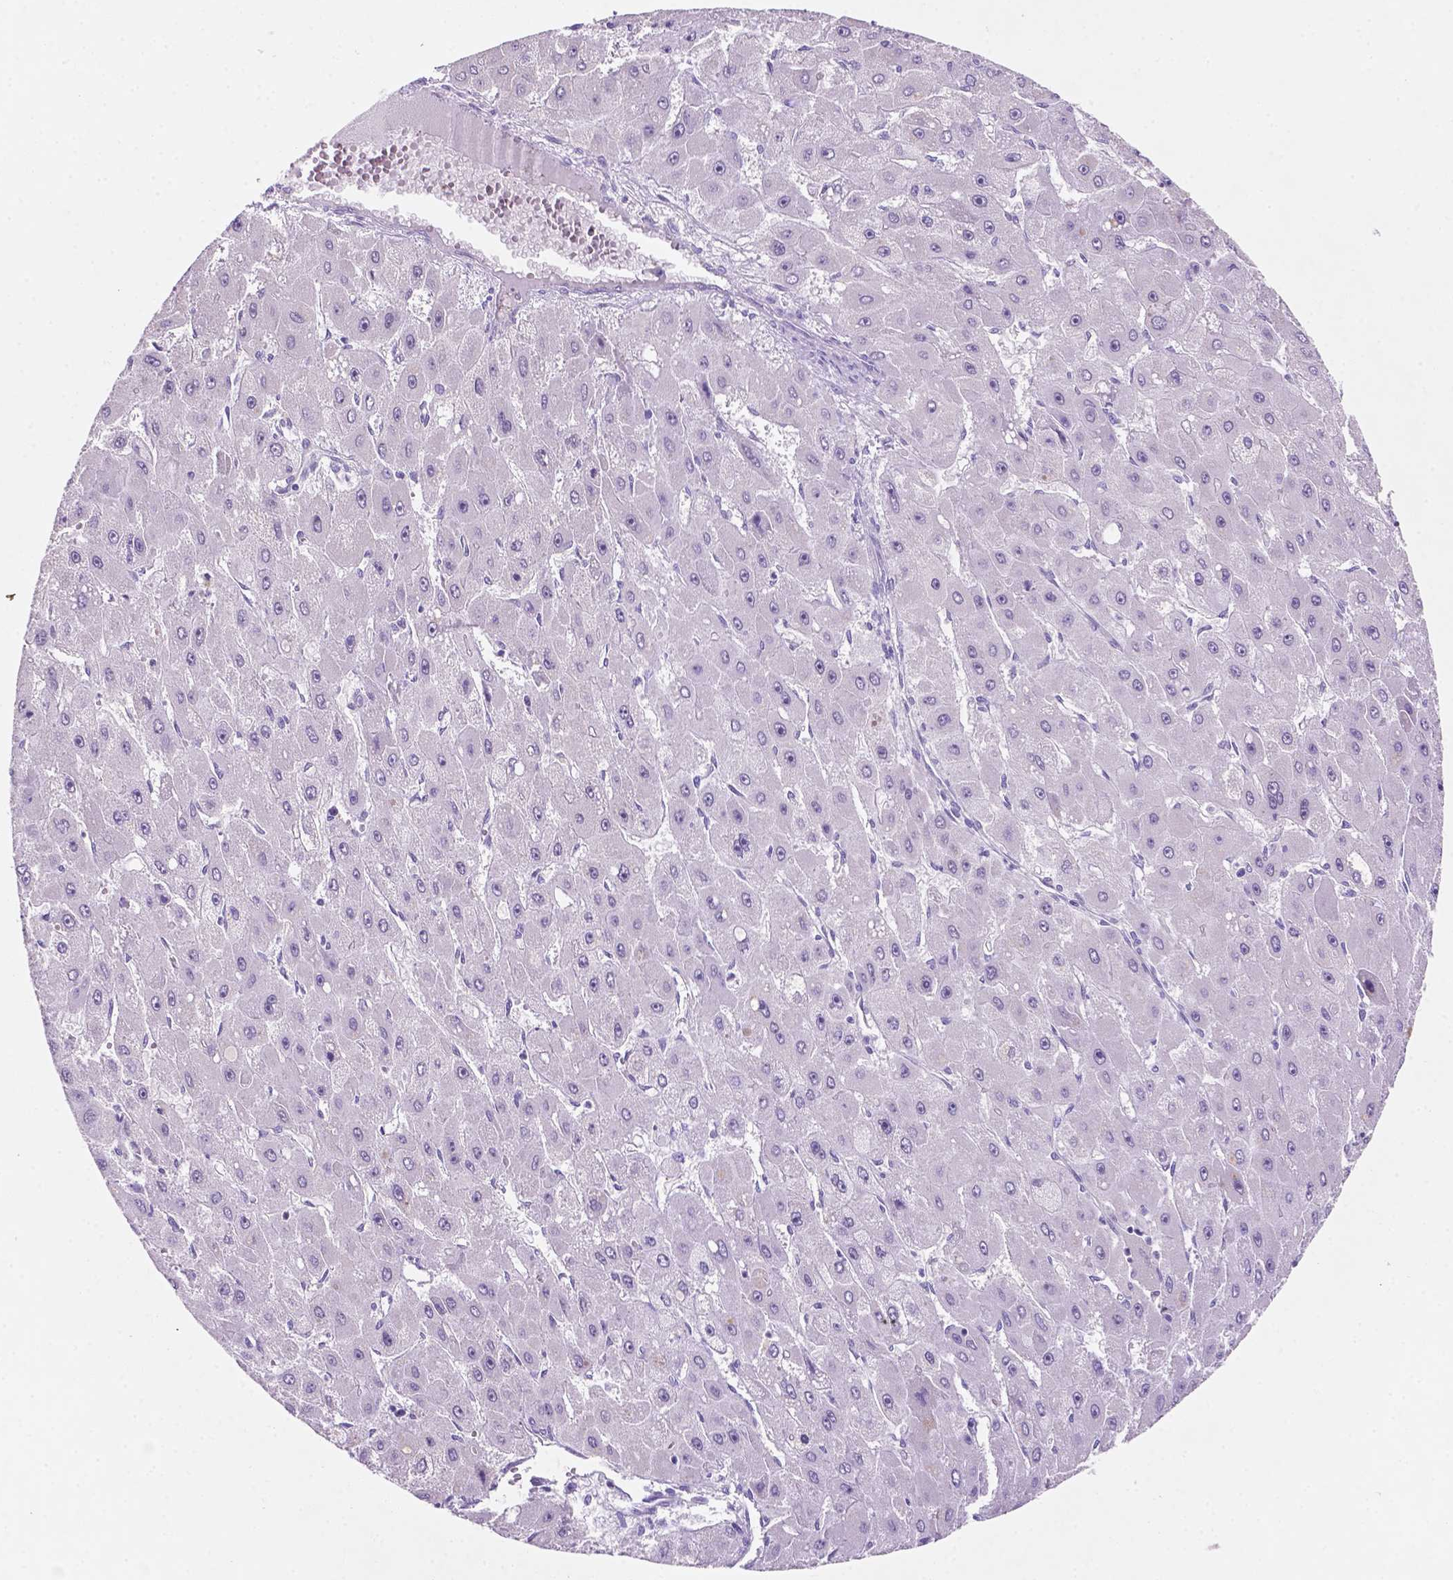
{"staining": {"intensity": "negative", "quantity": "none", "location": "none"}, "tissue": "liver cancer", "cell_type": "Tumor cells", "image_type": "cancer", "snomed": [{"axis": "morphology", "description": "Carcinoma, Hepatocellular, NOS"}, {"axis": "topography", "description": "Liver"}], "caption": "High magnification brightfield microscopy of hepatocellular carcinoma (liver) stained with DAB (brown) and counterstained with hematoxylin (blue): tumor cells show no significant expression. (Stains: DAB (3,3'-diaminobenzidine) immunohistochemistry with hematoxylin counter stain, Microscopy: brightfield microscopy at high magnification).", "gene": "EBLN2", "patient": {"sex": "female", "age": 25}}